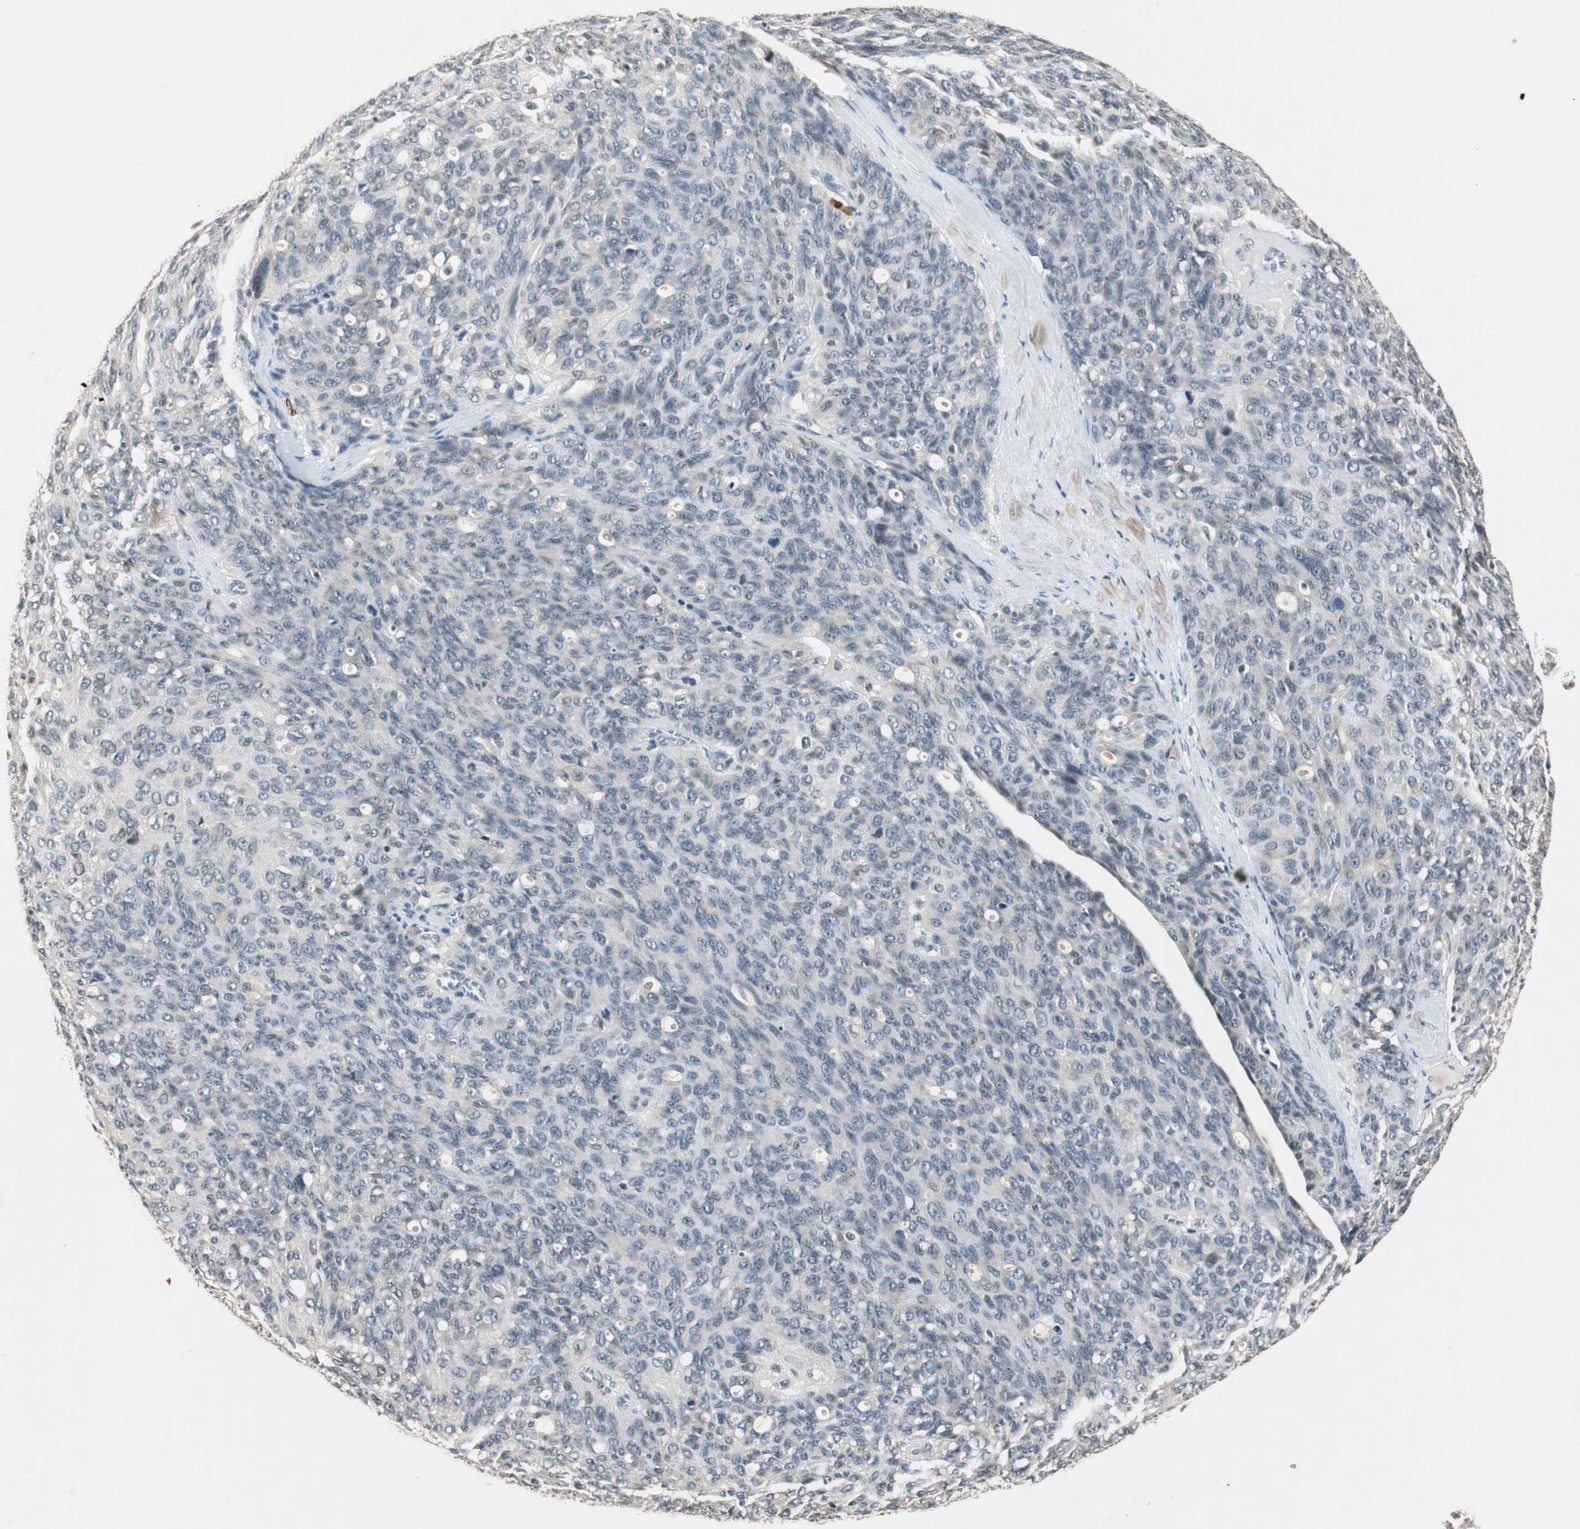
{"staining": {"intensity": "weak", "quantity": "<25%", "location": "nuclear"}, "tissue": "ovarian cancer", "cell_type": "Tumor cells", "image_type": "cancer", "snomed": [{"axis": "morphology", "description": "Carcinoma, endometroid"}, {"axis": "topography", "description": "Ovary"}], "caption": "Immunohistochemistry of ovarian cancer (endometroid carcinoma) displays no expression in tumor cells. (Brightfield microscopy of DAB immunohistochemistry at high magnification).", "gene": "NFRKB", "patient": {"sex": "female", "age": 60}}